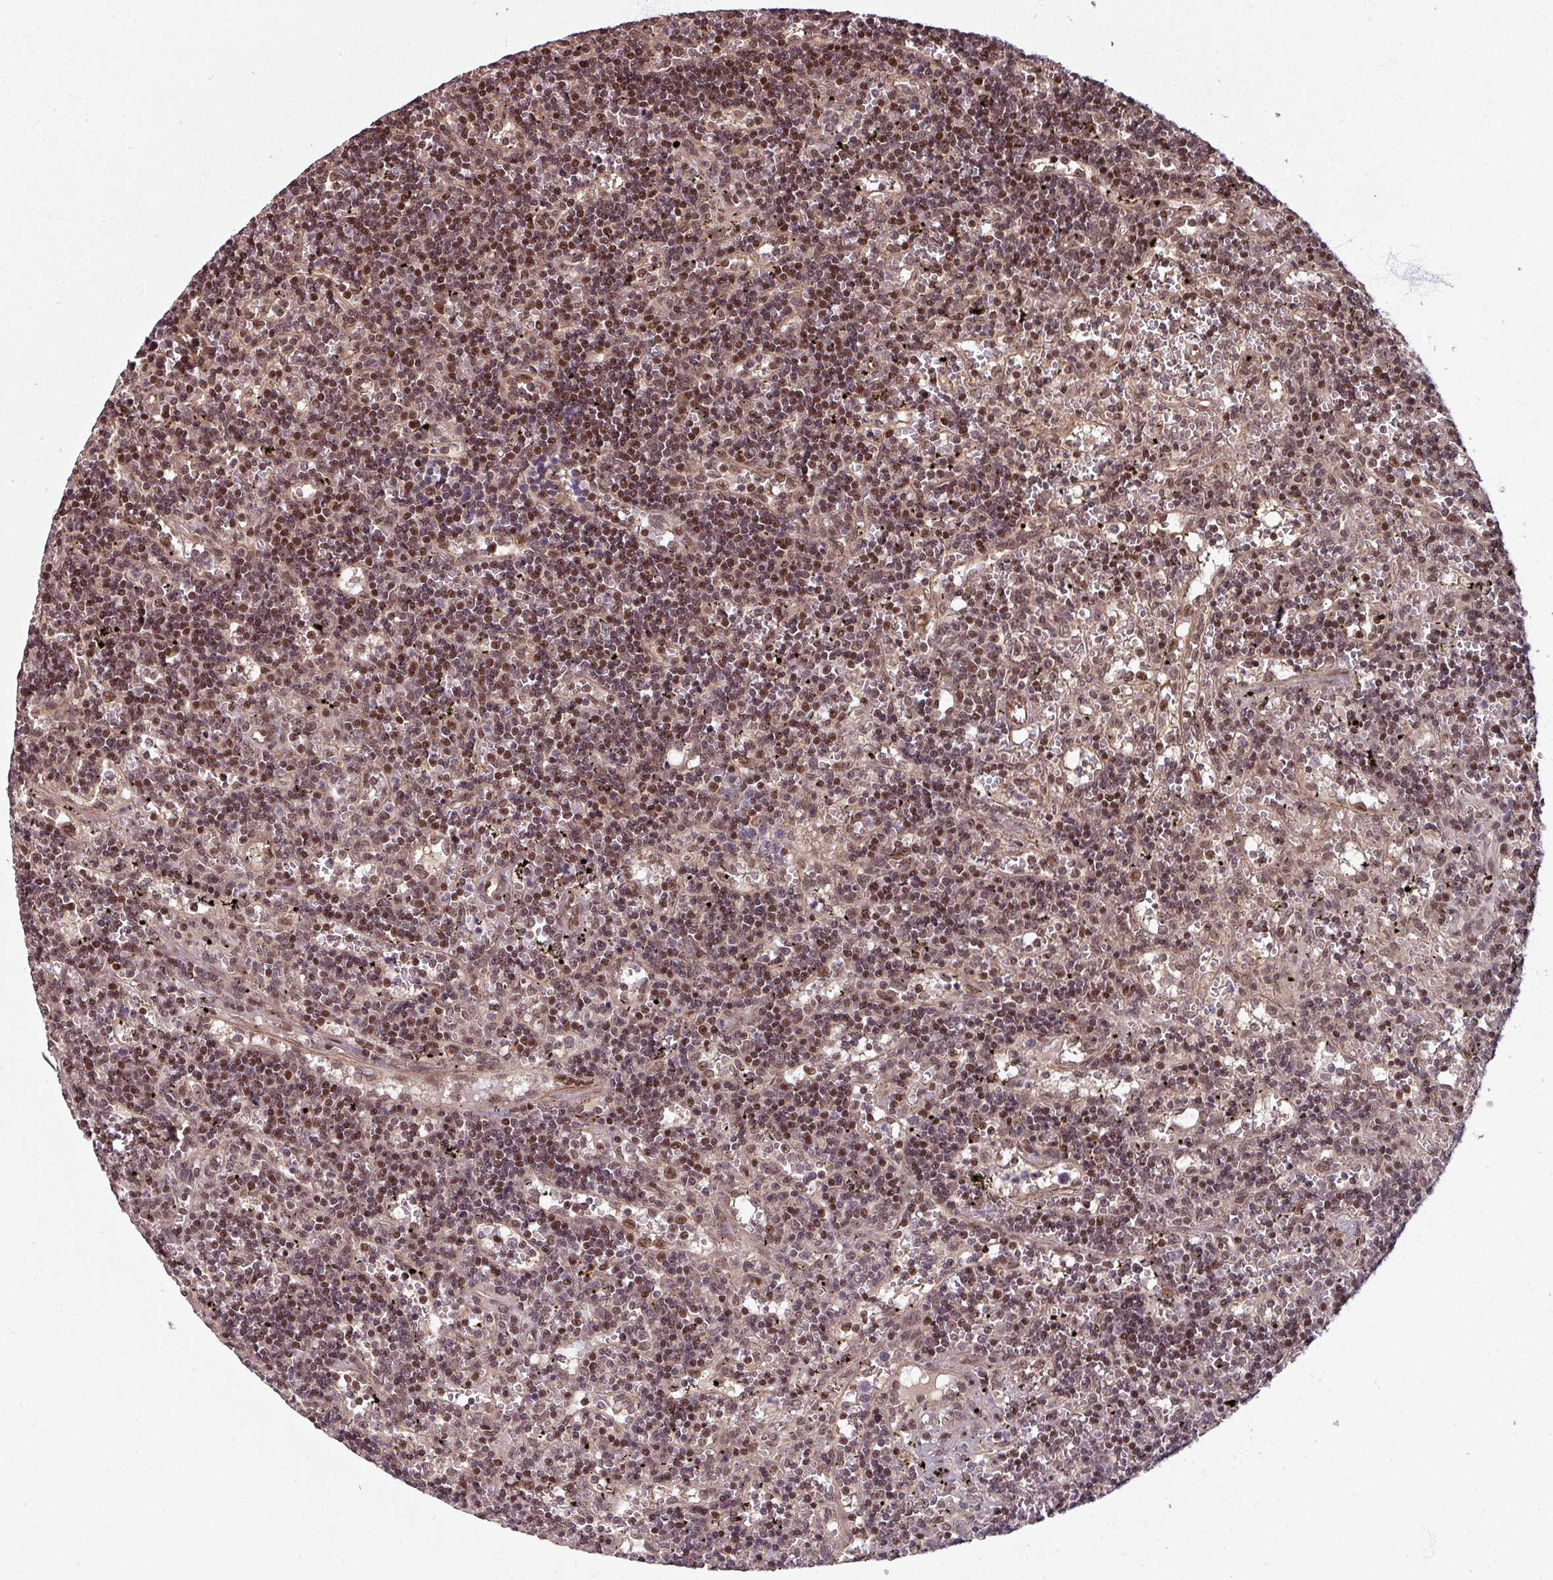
{"staining": {"intensity": "moderate", "quantity": ">75%", "location": "nuclear"}, "tissue": "lymphoma", "cell_type": "Tumor cells", "image_type": "cancer", "snomed": [{"axis": "morphology", "description": "Malignant lymphoma, non-Hodgkin's type, Low grade"}, {"axis": "topography", "description": "Spleen"}], "caption": "Brown immunohistochemical staining in human lymphoma exhibits moderate nuclear expression in approximately >75% of tumor cells.", "gene": "SWI5", "patient": {"sex": "male", "age": 60}}